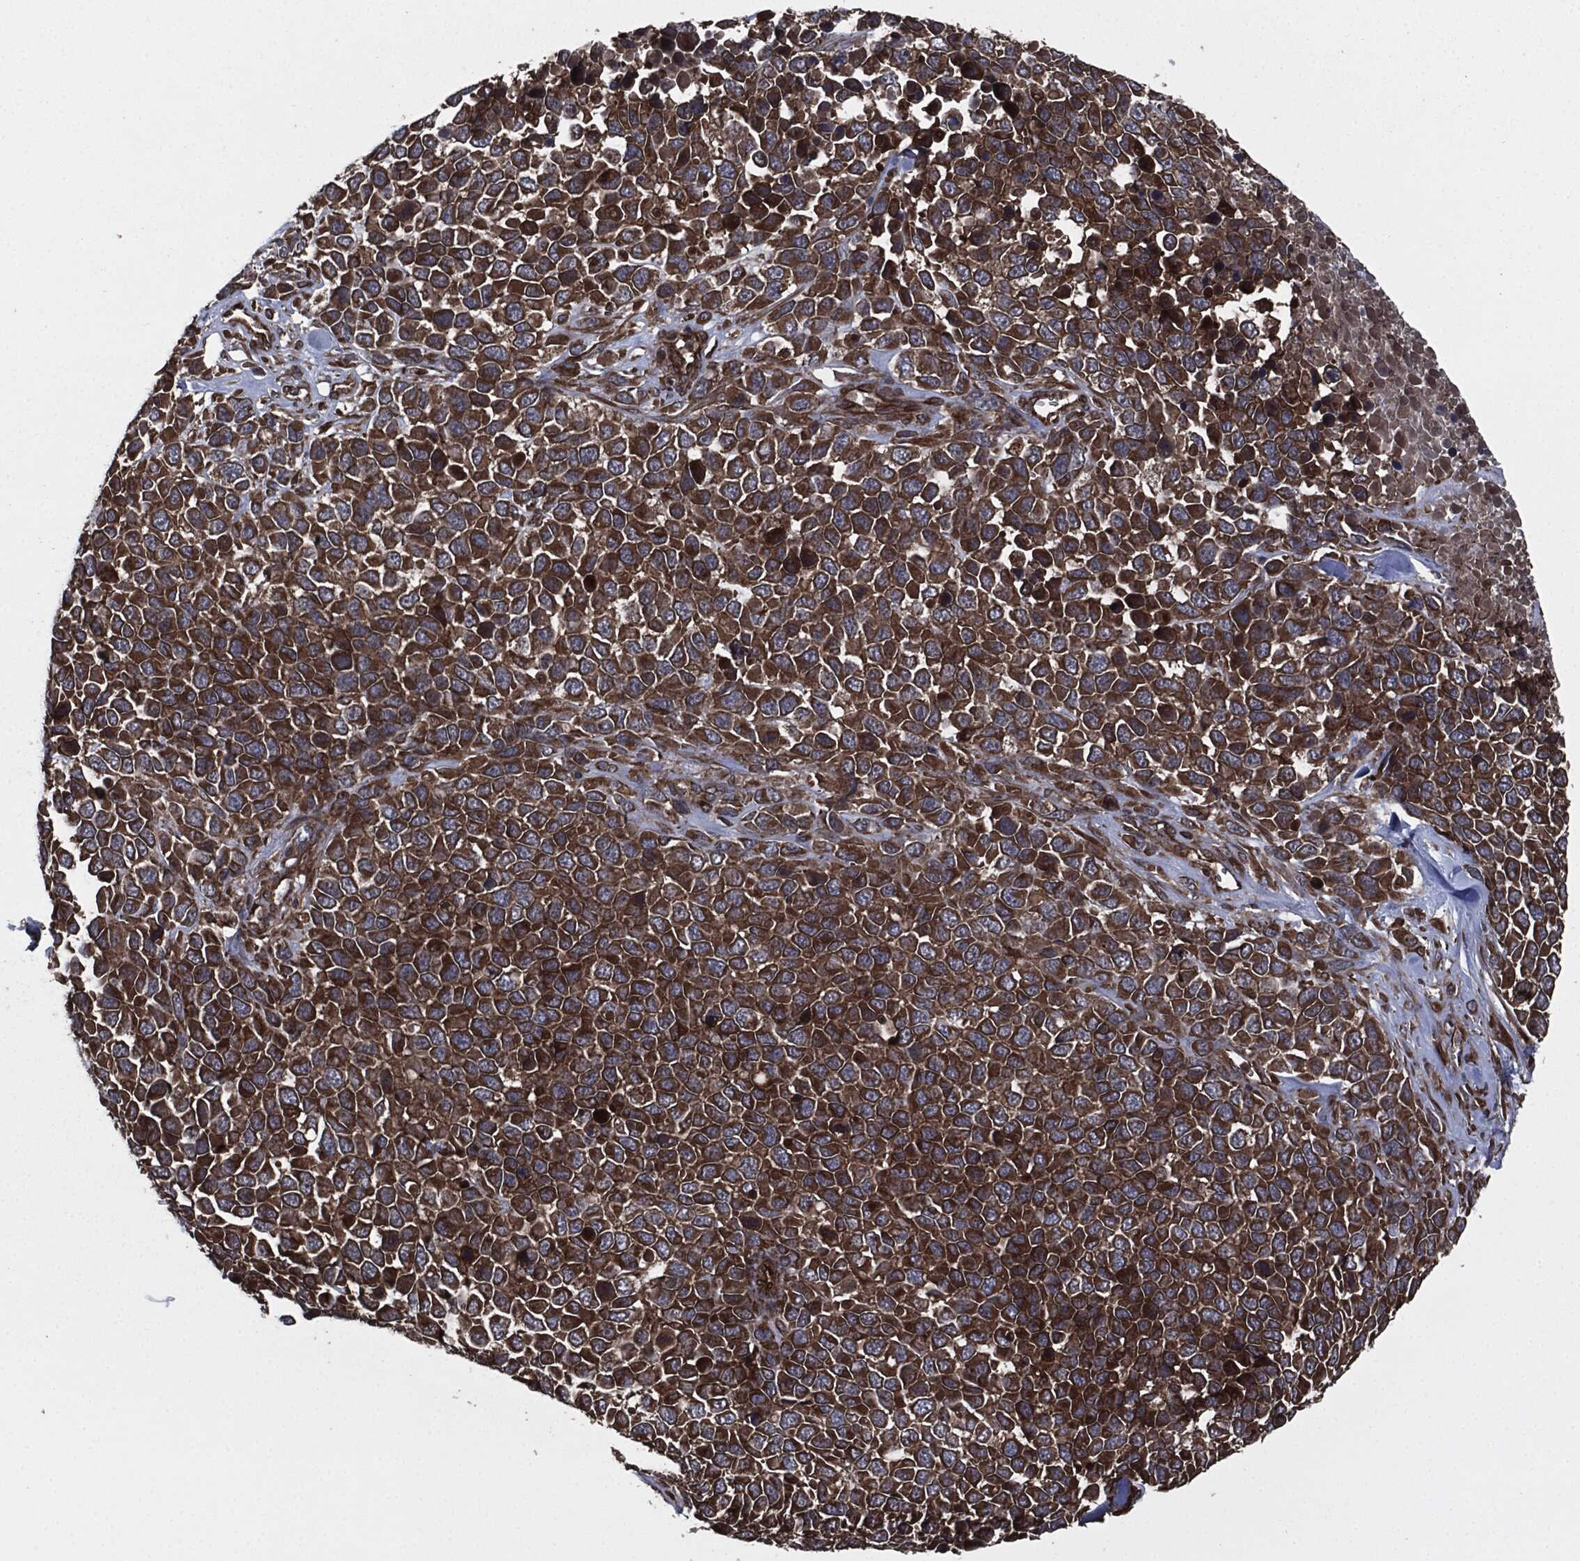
{"staining": {"intensity": "strong", "quantity": ">75%", "location": "cytoplasmic/membranous"}, "tissue": "melanoma", "cell_type": "Tumor cells", "image_type": "cancer", "snomed": [{"axis": "morphology", "description": "Malignant melanoma, Metastatic site"}, {"axis": "topography", "description": "Skin"}], "caption": "Strong cytoplasmic/membranous protein positivity is appreciated in approximately >75% of tumor cells in malignant melanoma (metastatic site).", "gene": "RAP1GDS1", "patient": {"sex": "male", "age": 84}}